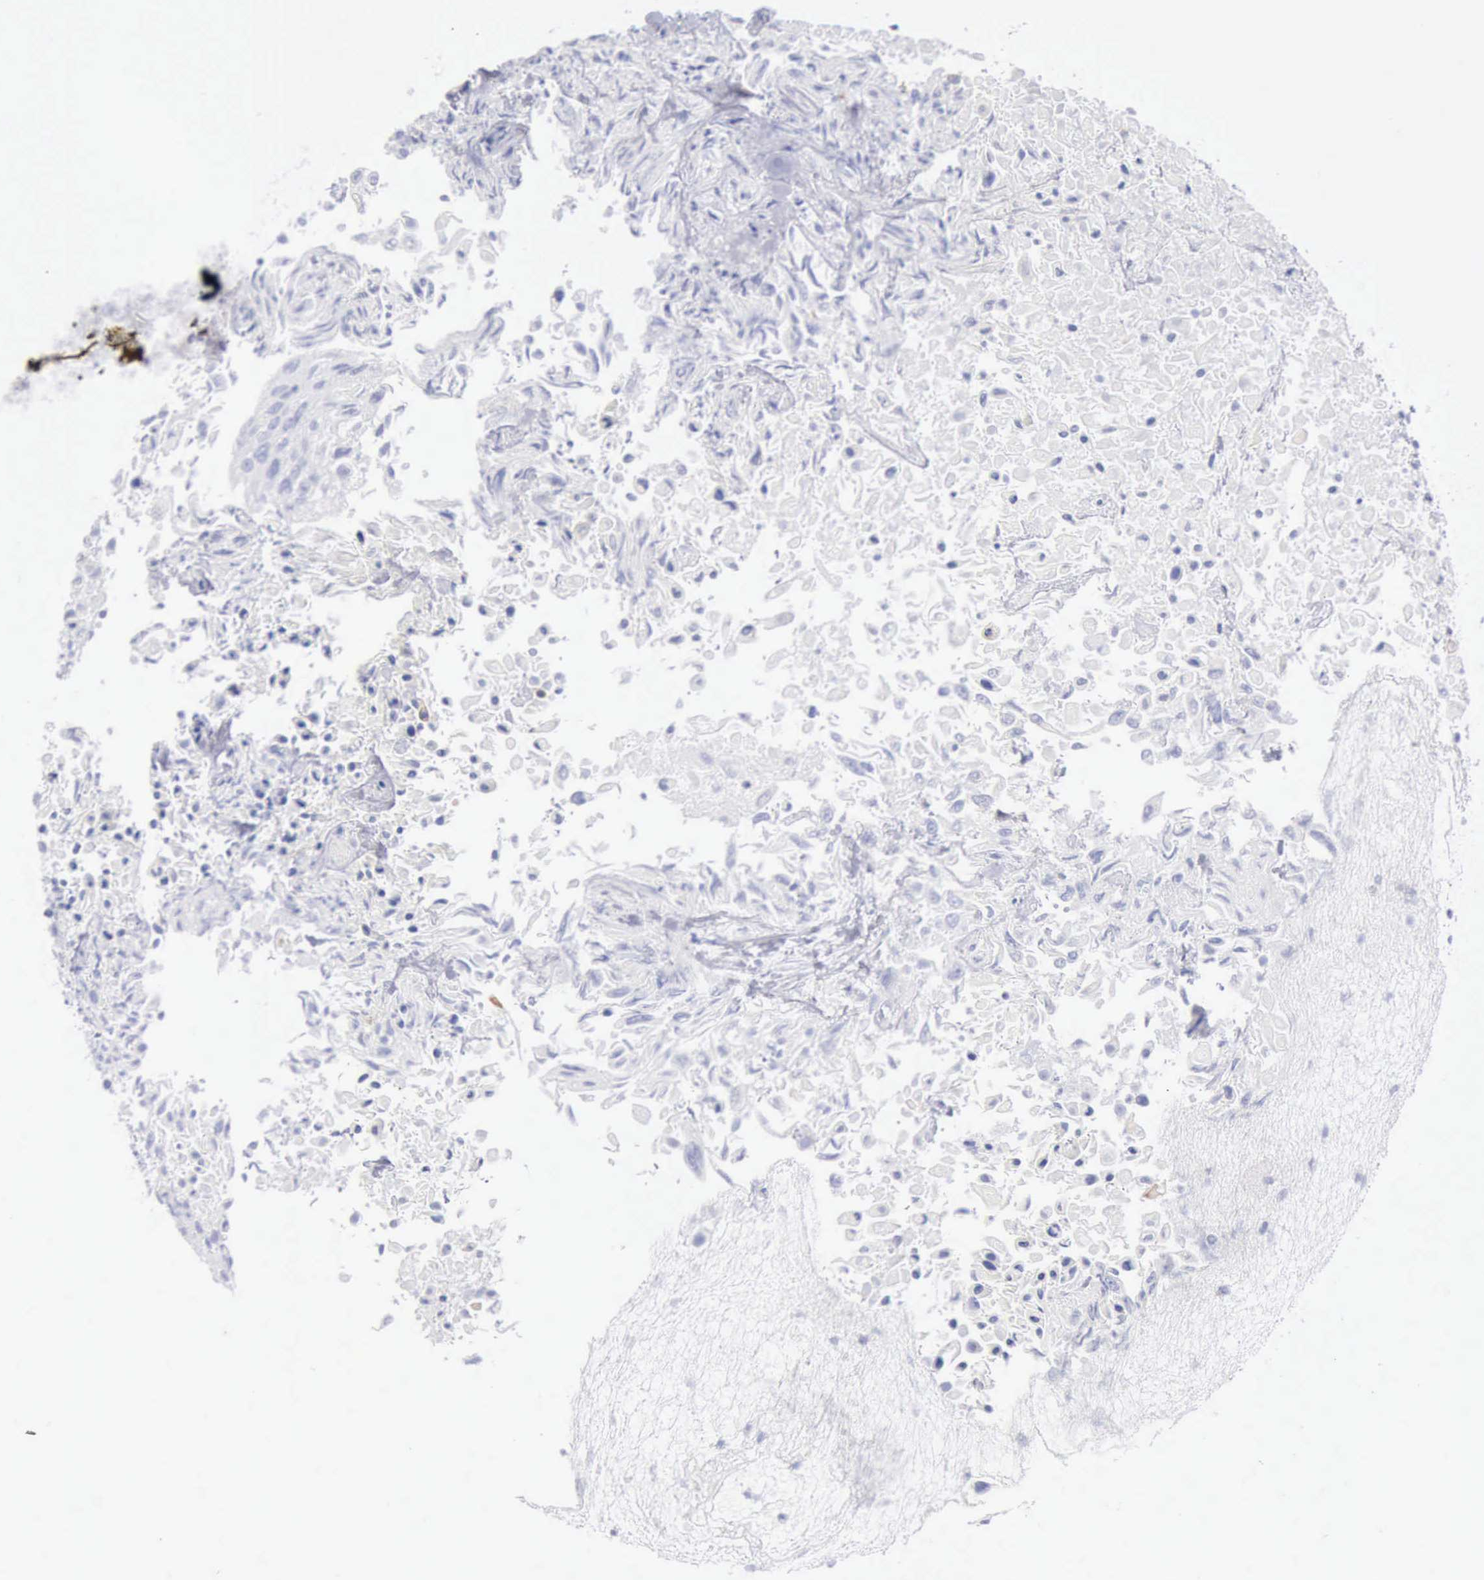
{"staining": {"intensity": "negative", "quantity": "none", "location": "none"}, "tissue": "urothelial cancer", "cell_type": "Tumor cells", "image_type": "cancer", "snomed": [{"axis": "morphology", "description": "Urothelial carcinoma, High grade"}, {"axis": "topography", "description": "Urinary bladder"}], "caption": "Tumor cells show no significant protein staining in urothelial cancer.", "gene": "KRT10", "patient": {"sex": "male", "age": 56}}